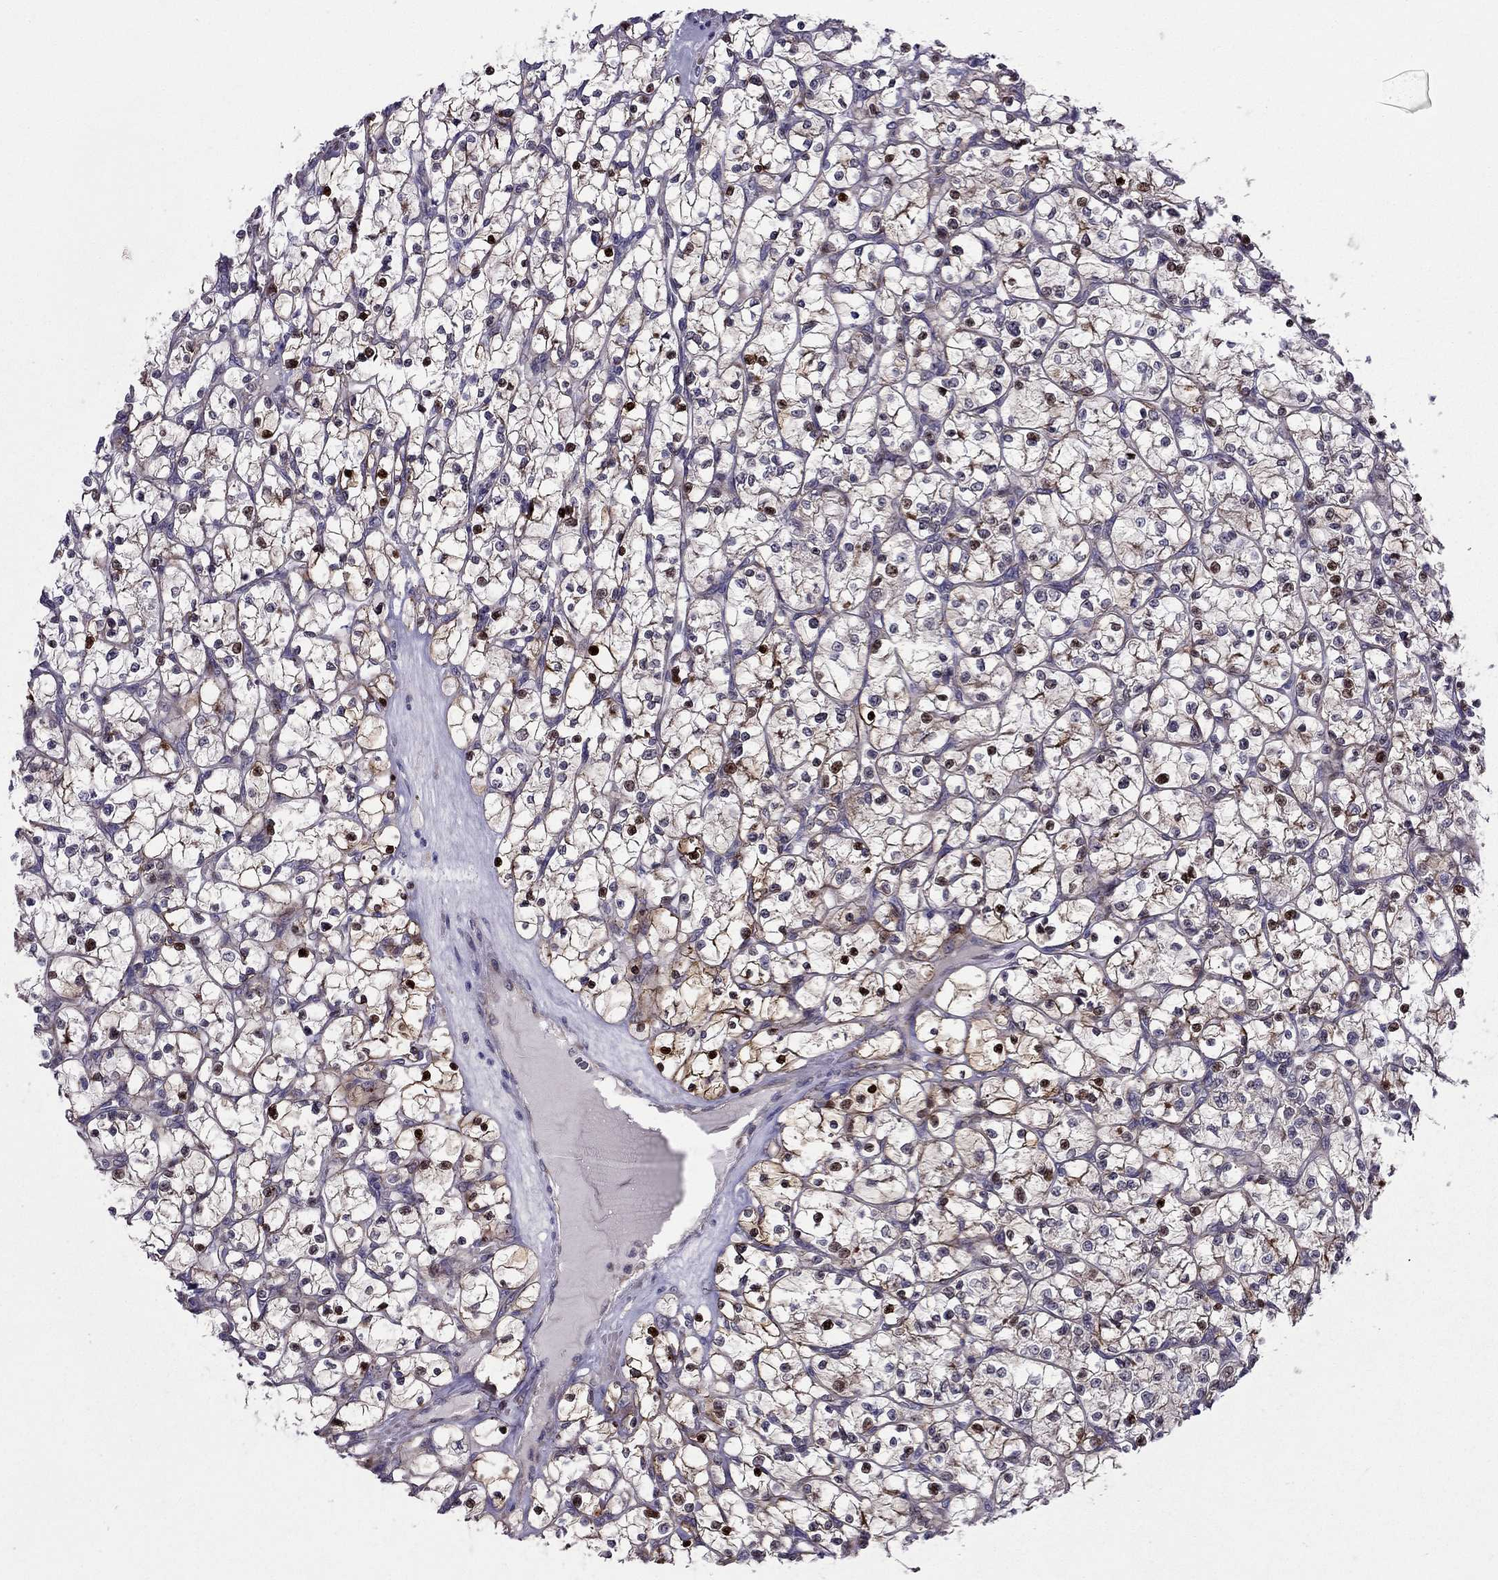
{"staining": {"intensity": "strong", "quantity": "<25%", "location": "nuclear"}, "tissue": "renal cancer", "cell_type": "Tumor cells", "image_type": "cancer", "snomed": [{"axis": "morphology", "description": "Adenocarcinoma, NOS"}, {"axis": "topography", "description": "Kidney"}], "caption": "Protein expression analysis of renal cancer demonstrates strong nuclear positivity in about <25% of tumor cells.", "gene": "ARHGEF28", "patient": {"sex": "female", "age": 64}}